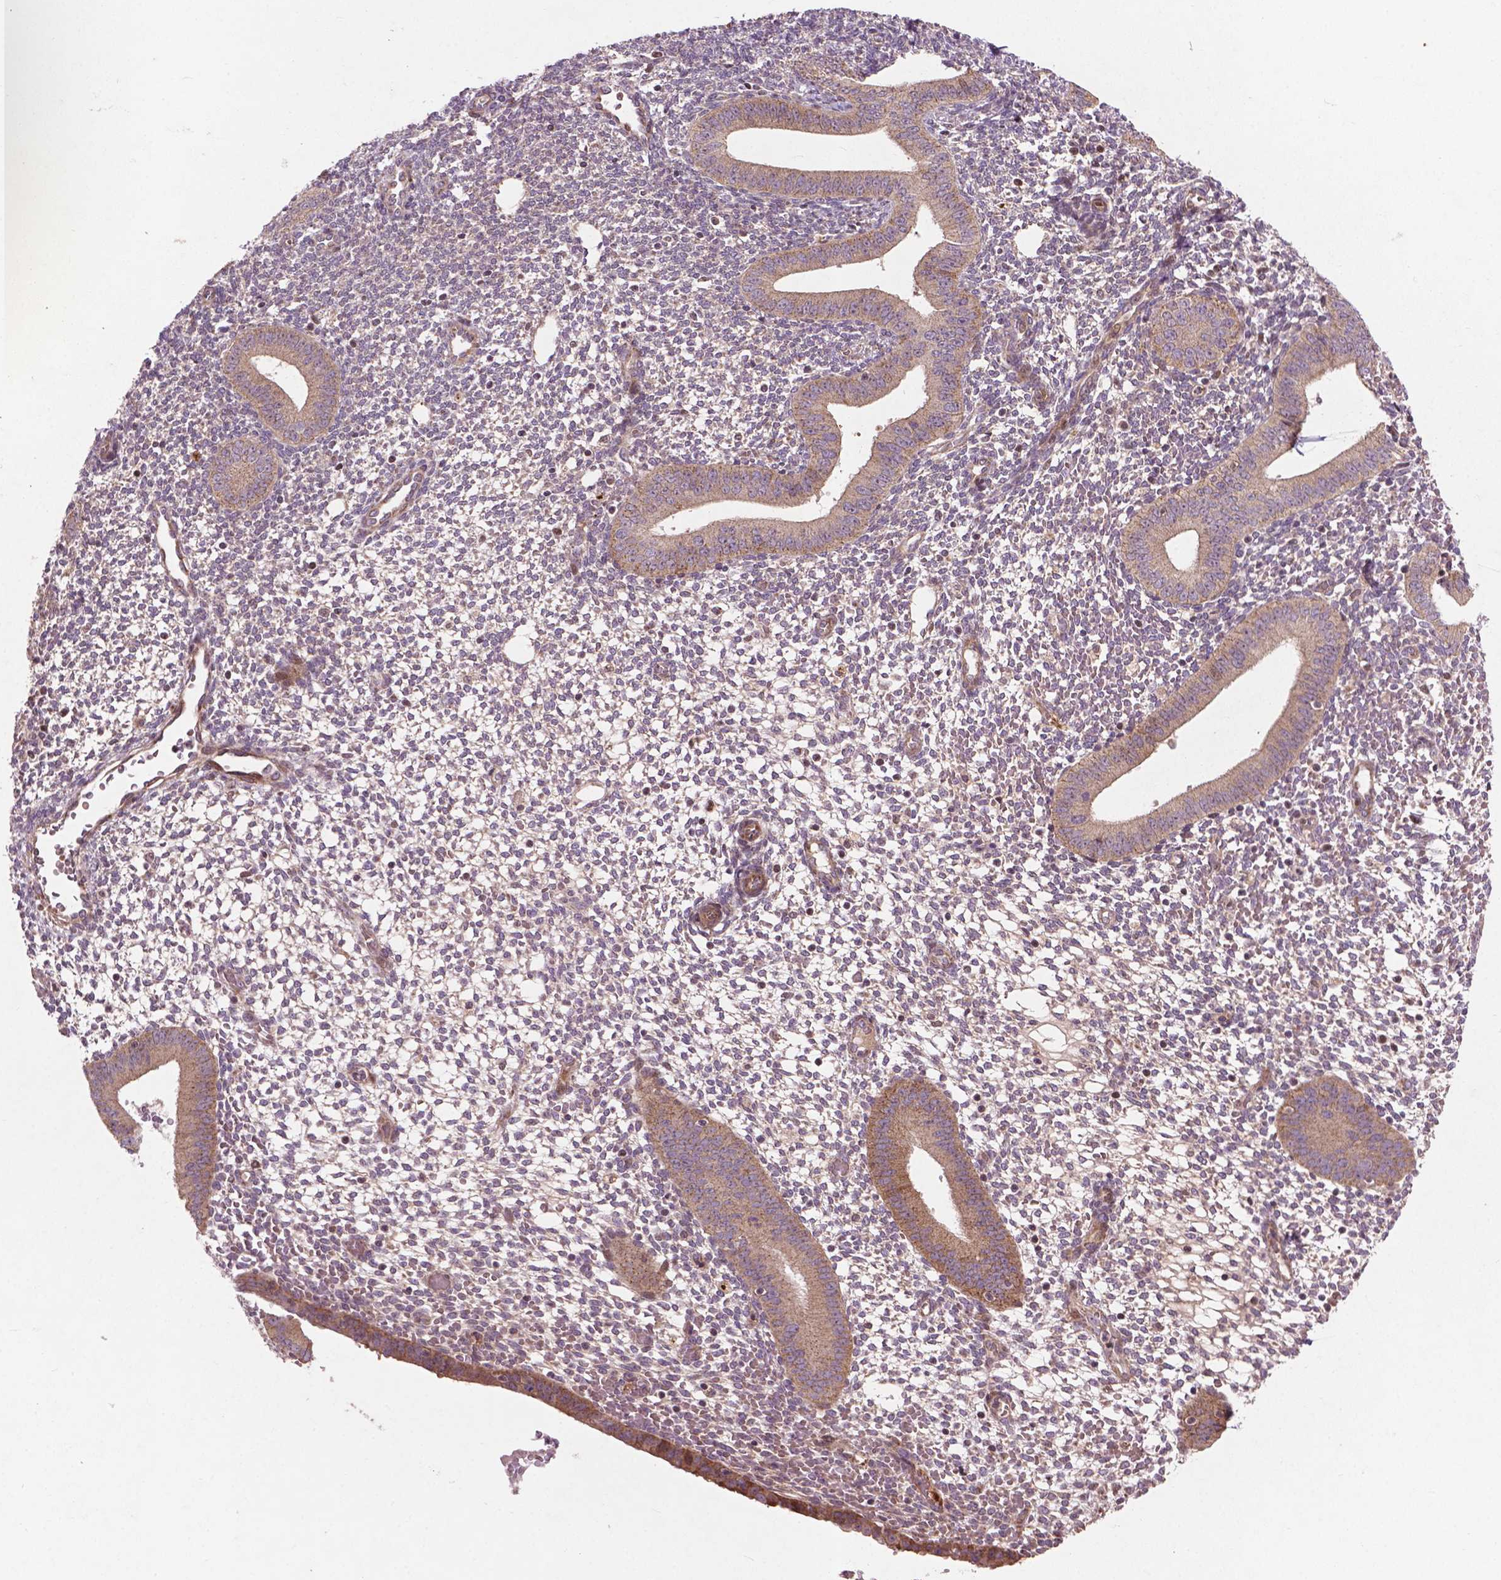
{"staining": {"intensity": "negative", "quantity": "none", "location": "none"}, "tissue": "endometrium", "cell_type": "Cells in endometrial stroma", "image_type": "normal", "snomed": [{"axis": "morphology", "description": "Normal tissue, NOS"}, {"axis": "topography", "description": "Endometrium"}], "caption": "A histopathology image of endometrium stained for a protein shows no brown staining in cells in endometrial stroma. Nuclei are stained in blue.", "gene": "B3GALNT2", "patient": {"sex": "female", "age": 40}}